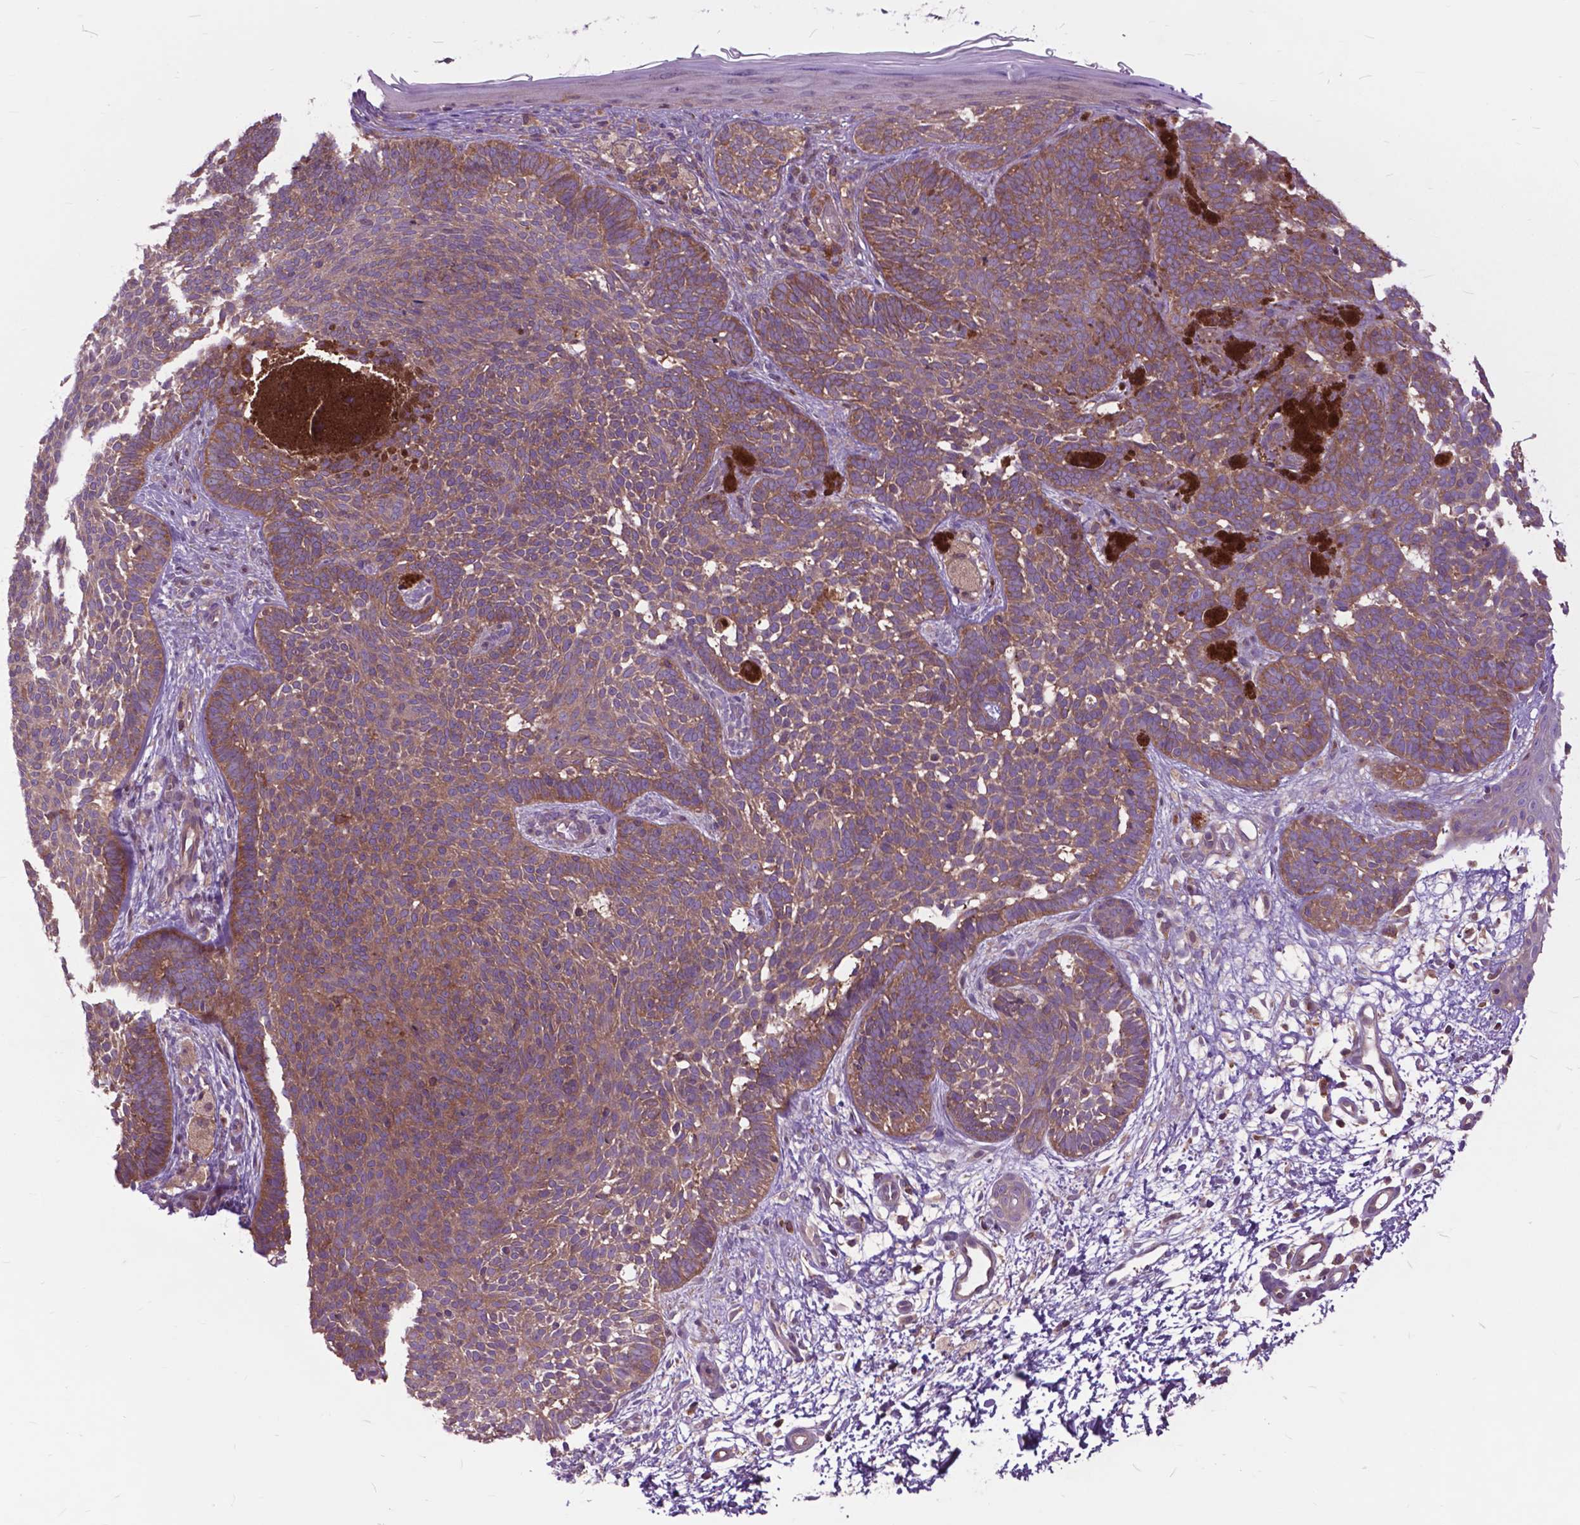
{"staining": {"intensity": "moderate", "quantity": ">75%", "location": "cytoplasmic/membranous"}, "tissue": "skin cancer", "cell_type": "Tumor cells", "image_type": "cancer", "snomed": [{"axis": "morphology", "description": "Basal cell carcinoma"}, {"axis": "topography", "description": "Skin"}], "caption": "Brown immunohistochemical staining in human skin cancer (basal cell carcinoma) exhibits moderate cytoplasmic/membranous staining in about >75% of tumor cells. (DAB IHC with brightfield microscopy, high magnification).", "gene": "ARAF", "patient": {"sex": "female", "age": 85}}